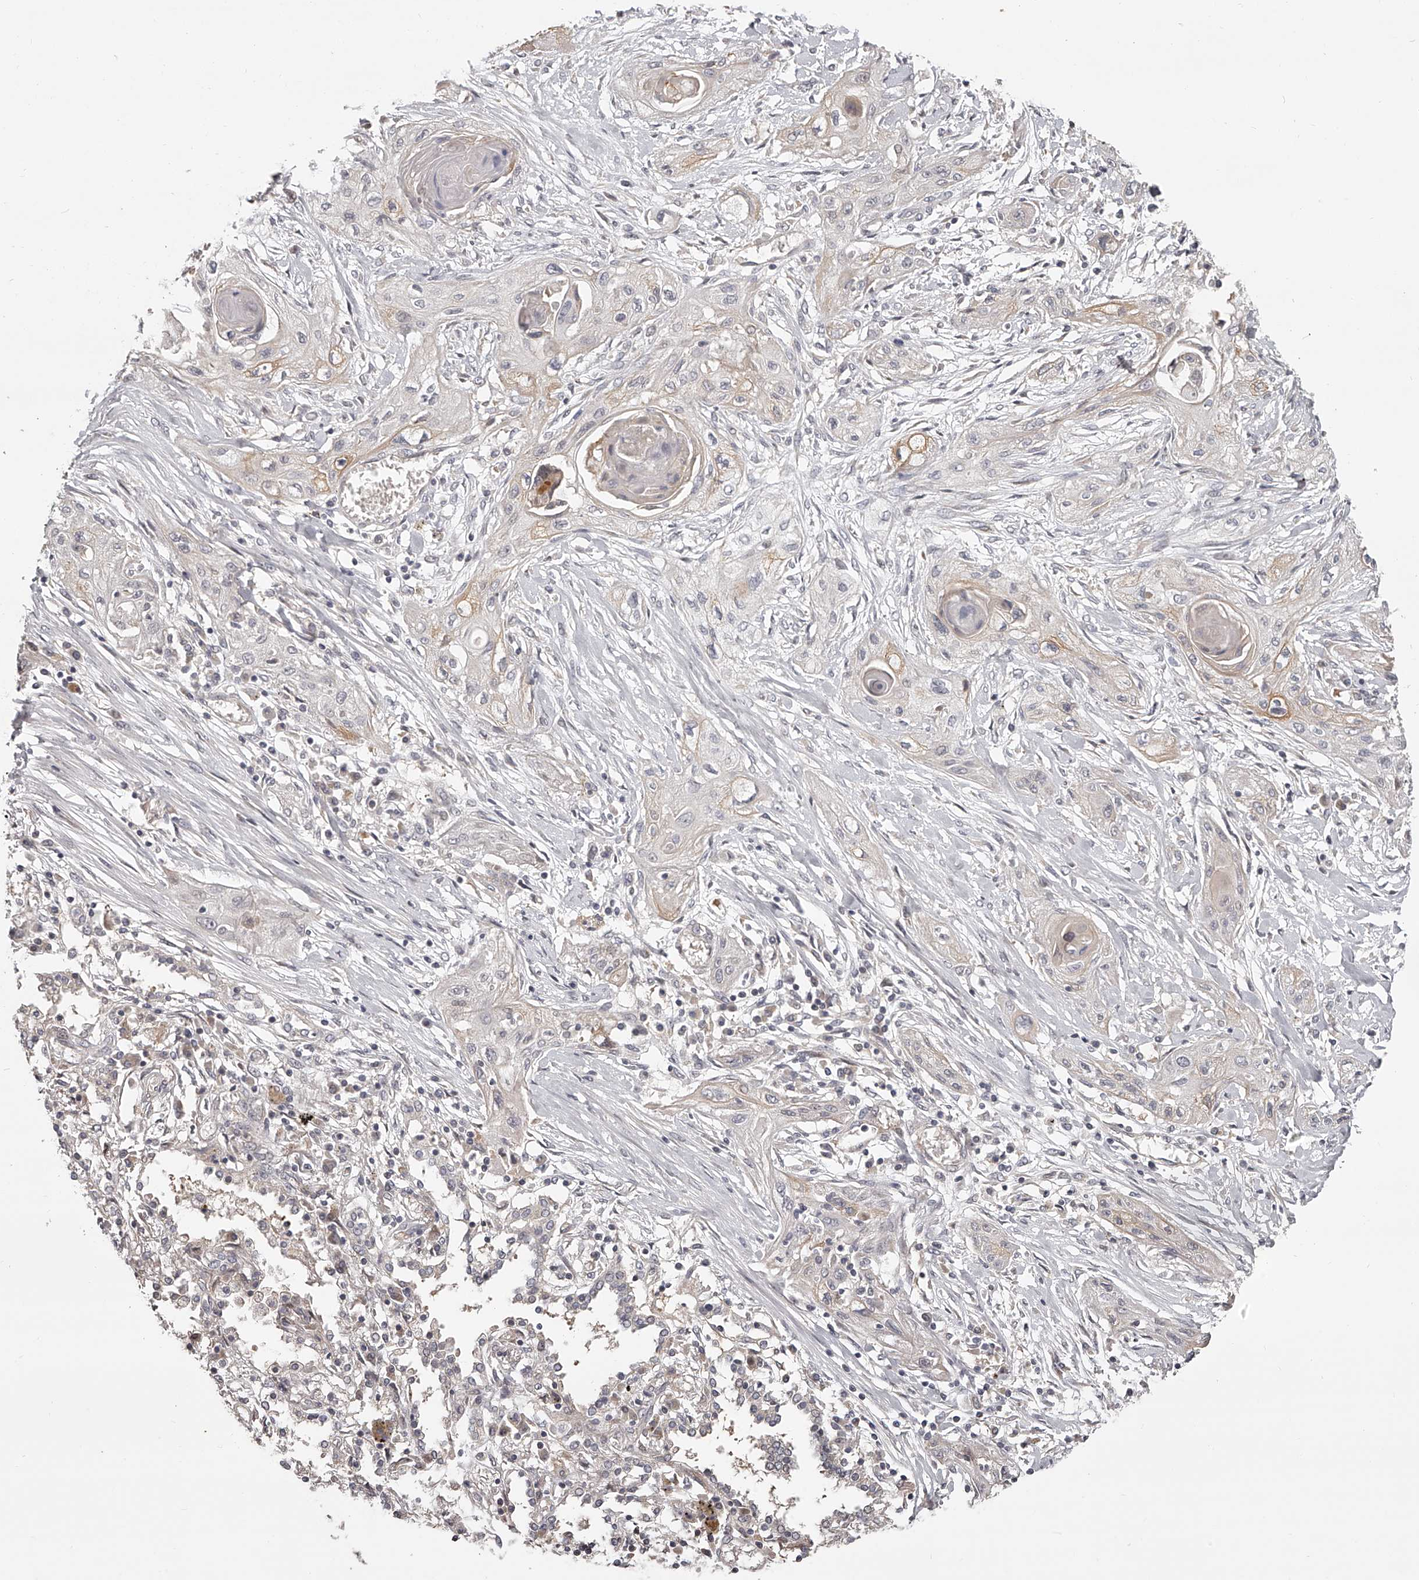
{"staining": {"intensity": "weak", "quantity": "<25%", "location": "cytoplasmic/membranous"}, "tissue": "lung cancer", "cell_type": "Tumor cells", "image_type": "cancer", "snomed": [{"axis": "morphology", "description": "Squamous cell carcinoma, NOS"}, {"axis": "topography", "description": "Lung"}], "caption": "Immunohistochemical staining of human squamous cell carcinoma (lung) displays no significant expression in tumor cells.", "gene": "ZNF582", "patient": {"sex": "female", "age": 47}}